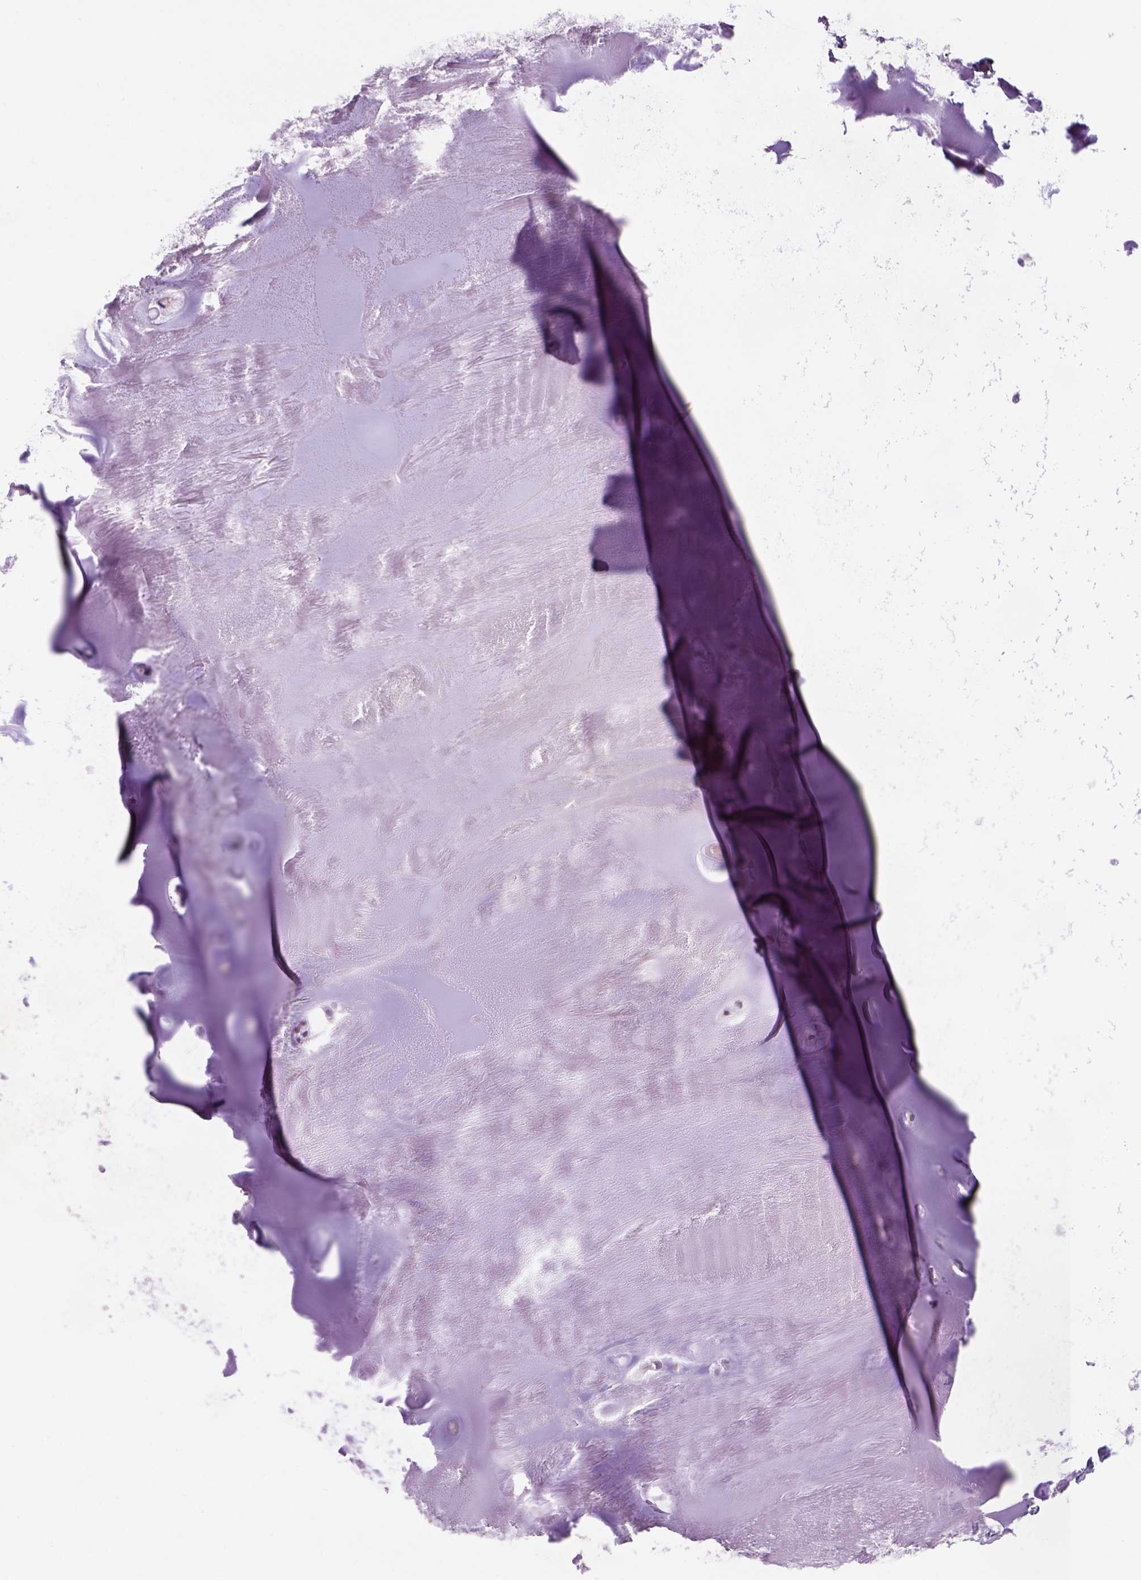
{"staining": {"intensity": "negative", "quantity": "none", "location": "none"}, "tissue": "soft tissue", "cell_type": "Chondrocytes", "image_type": "normal", "snomed": [{"axis": "morphology", "description": "Normal tissue, NOS"}, {"axis": "morphology", "description": "Squamous cell carcinoma, NOS"}, {"axis": "topography", "description": "Cartilage tissue"}, {"axis": "topography", "description": "Lung"}], "caption": "DAB immunohistochemical staining of normal soft tissue reveals no significant positivity in chondrocytes.", "gene": "NAALAD2", "patient": {"sex": "male", "age": 66}}